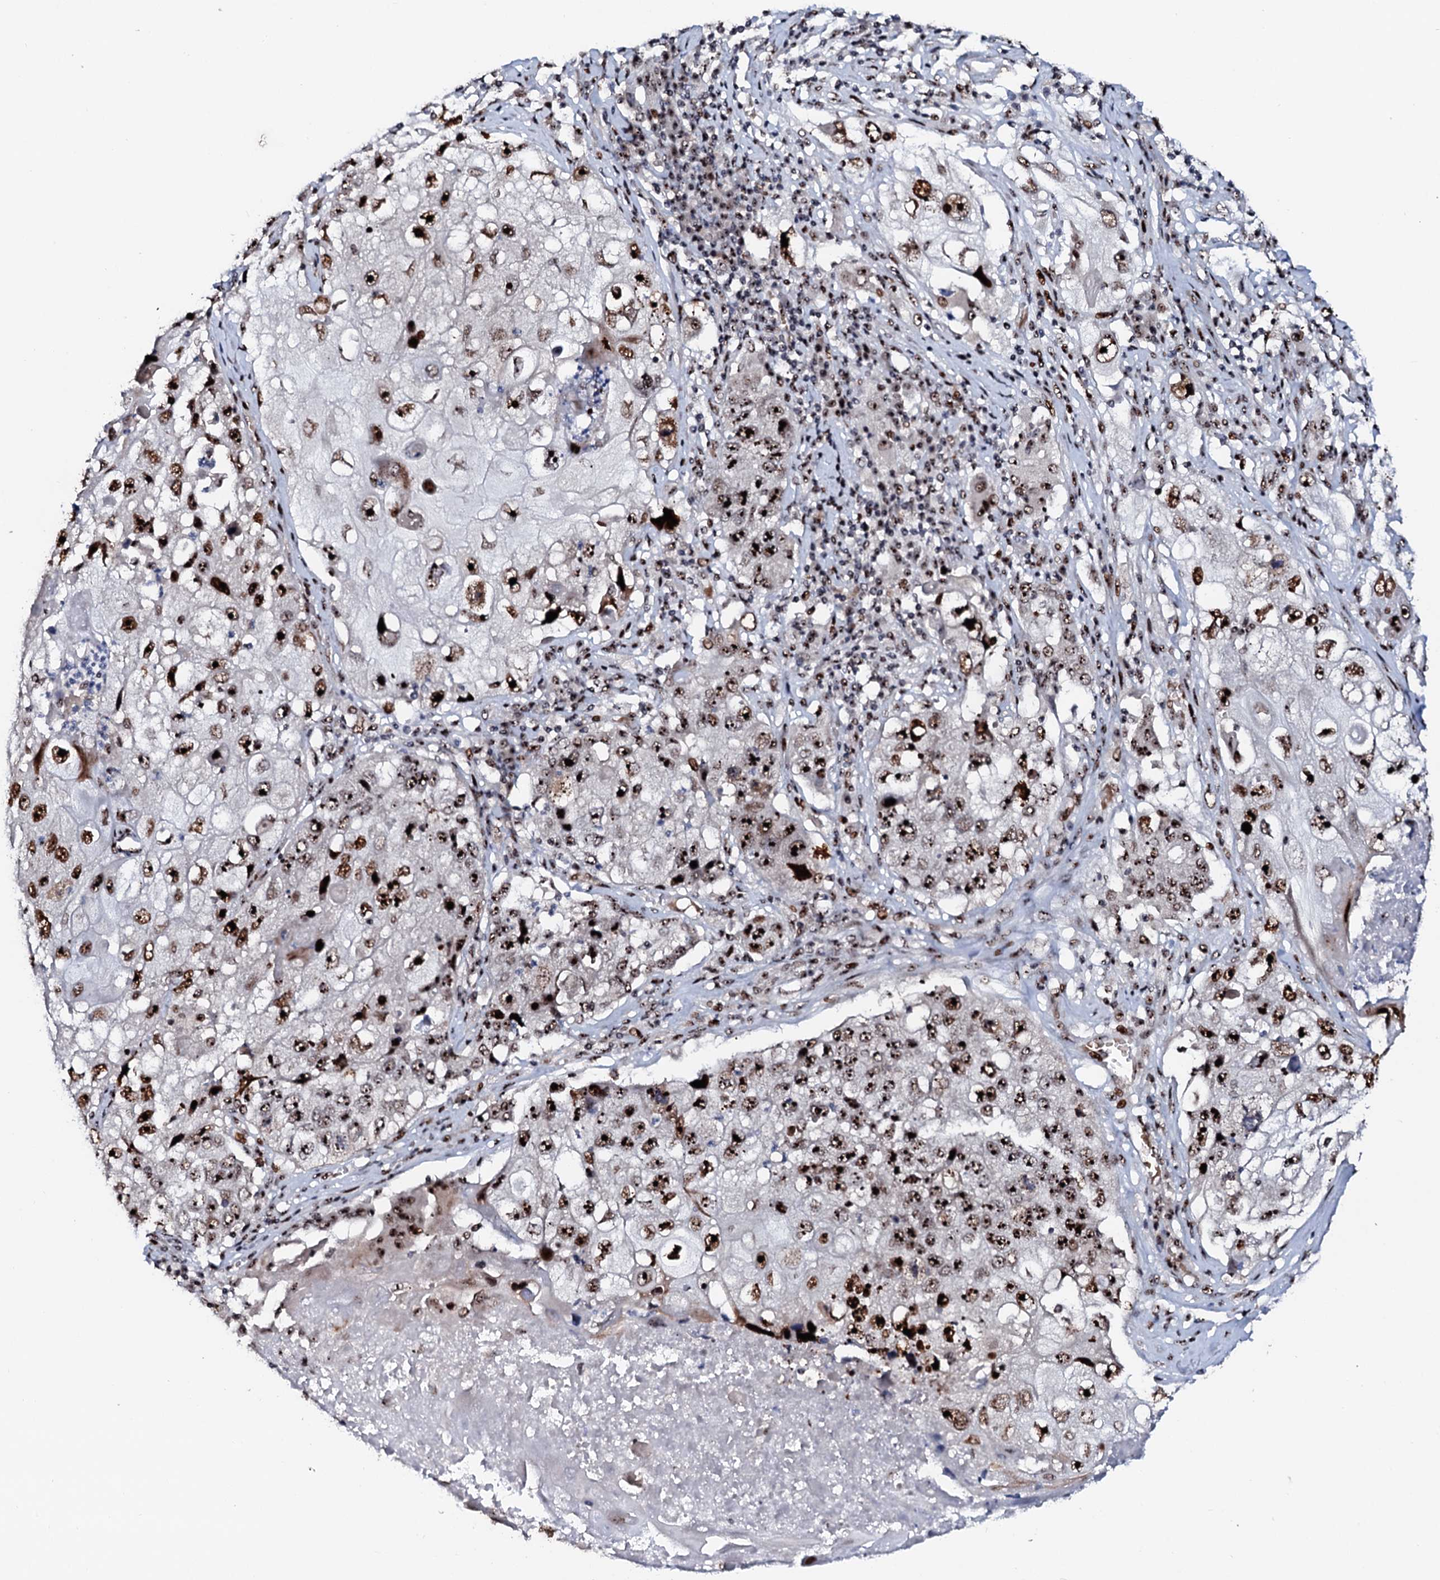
{"staining": {"intensity": "strong", "quantity": ">75%", "location": "nuclear"}, "tissue": "lung cancer", "cell_type": "Tumor cells", "image_type": "cancer", "snomed": [{"axis": "morphology", "description": "Squamous cell carcinoma, NOS"}, {"axis": "topography", "description": "Lung"}], "caption": "Lung cancer (squamous cell carcinoma) tissue reveals strong nuclear positivity in approximately >75% of tumor cells", "gene": "NEUROG3", "patient": {"sex": "male", "age": 61}}